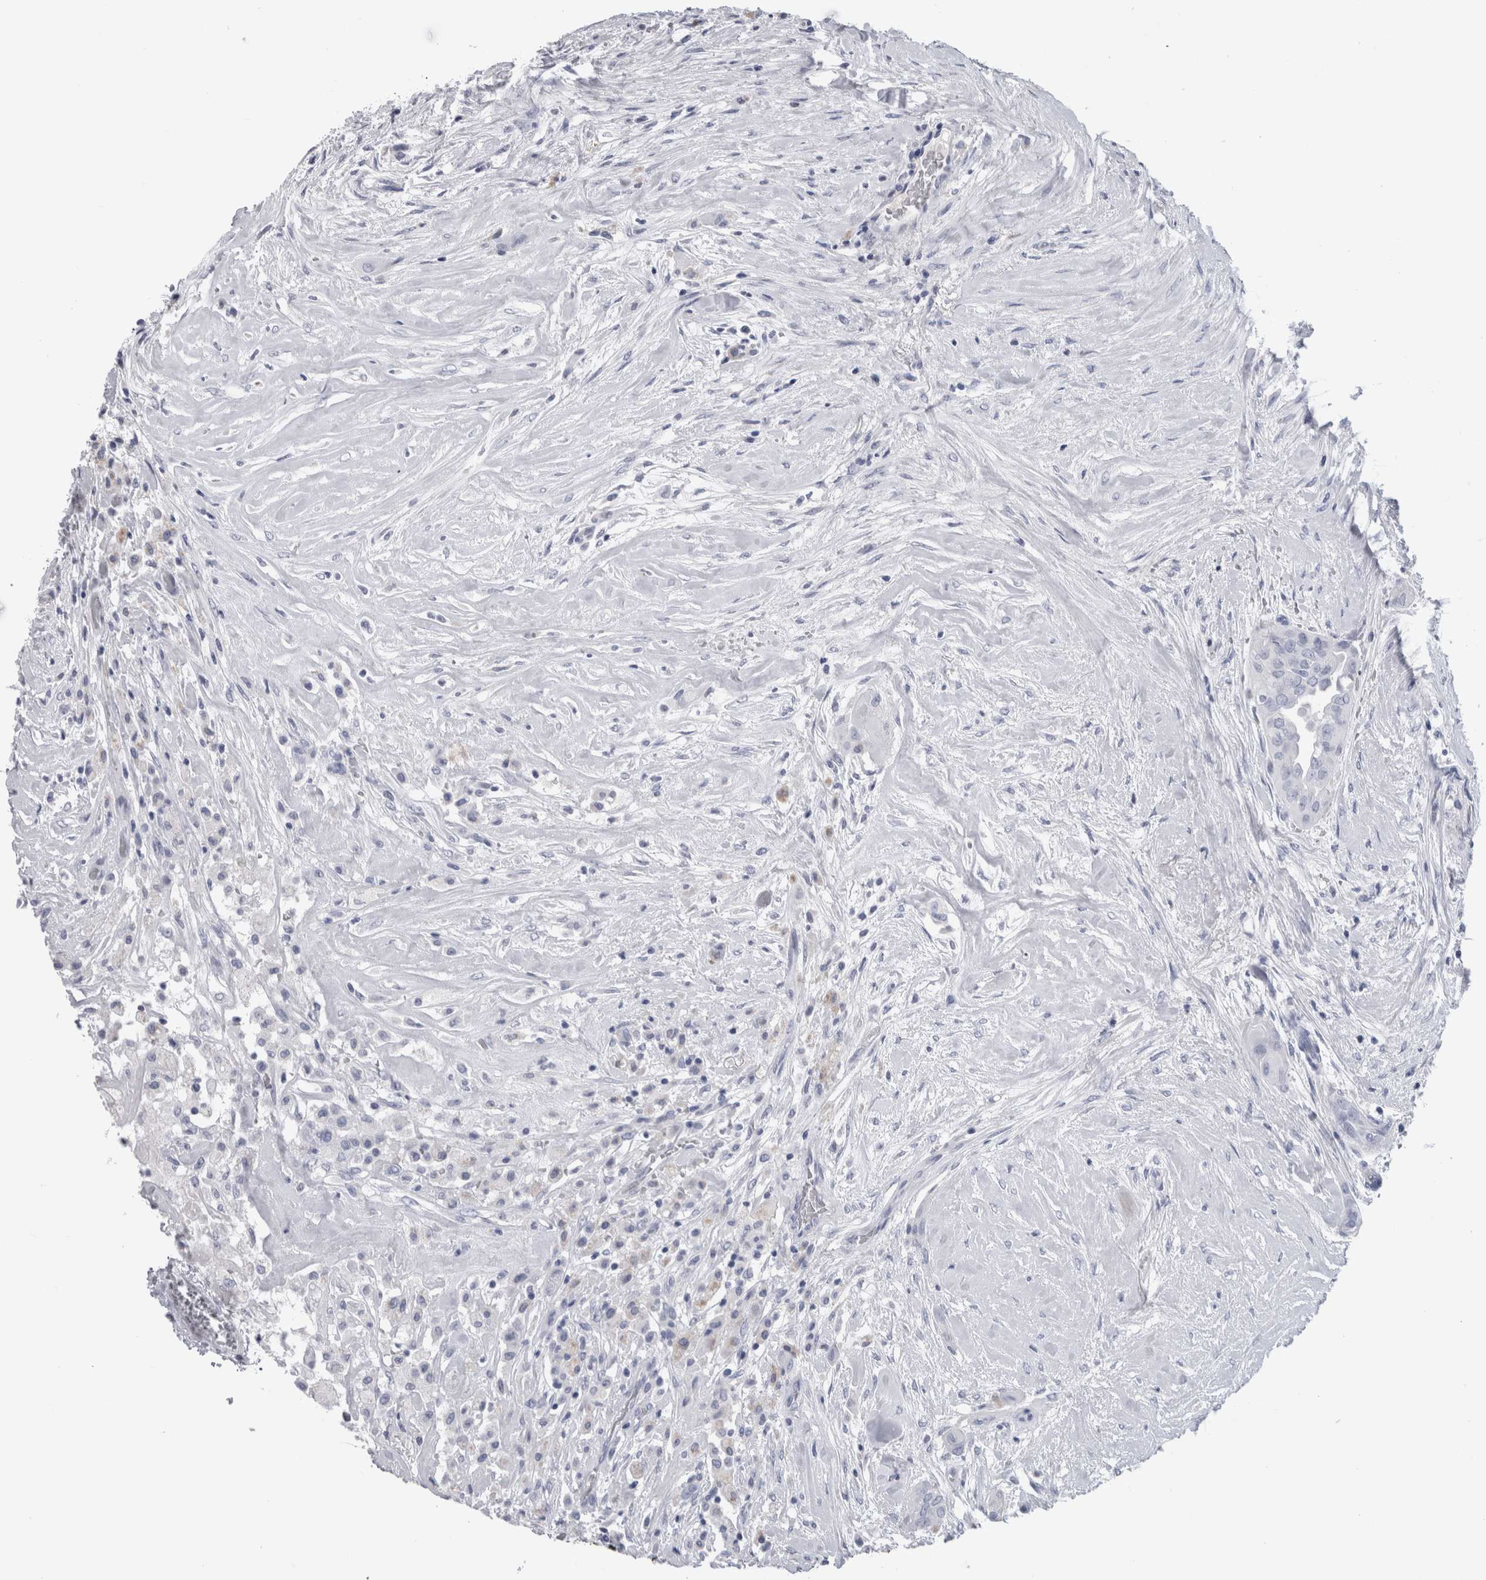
{"staining": {"intensity": "negative", "quantity": "none", "location": "none"}, "tissue": "thyroid cancer", "cell_type": "Tumor cells", "image_type": "cancer", "snomed": [{"axis": "morphology", "description": "Papillary adenocarcinoma, NOS"}, {"axis": "topography", "description": "Thyroid gland"}], "caption": "Human thyroid cancer stained for a protein using IHC reveals no staining in tumor cells.", "gene": "CA8", "patient": {"sex": "female", "age": 59}}